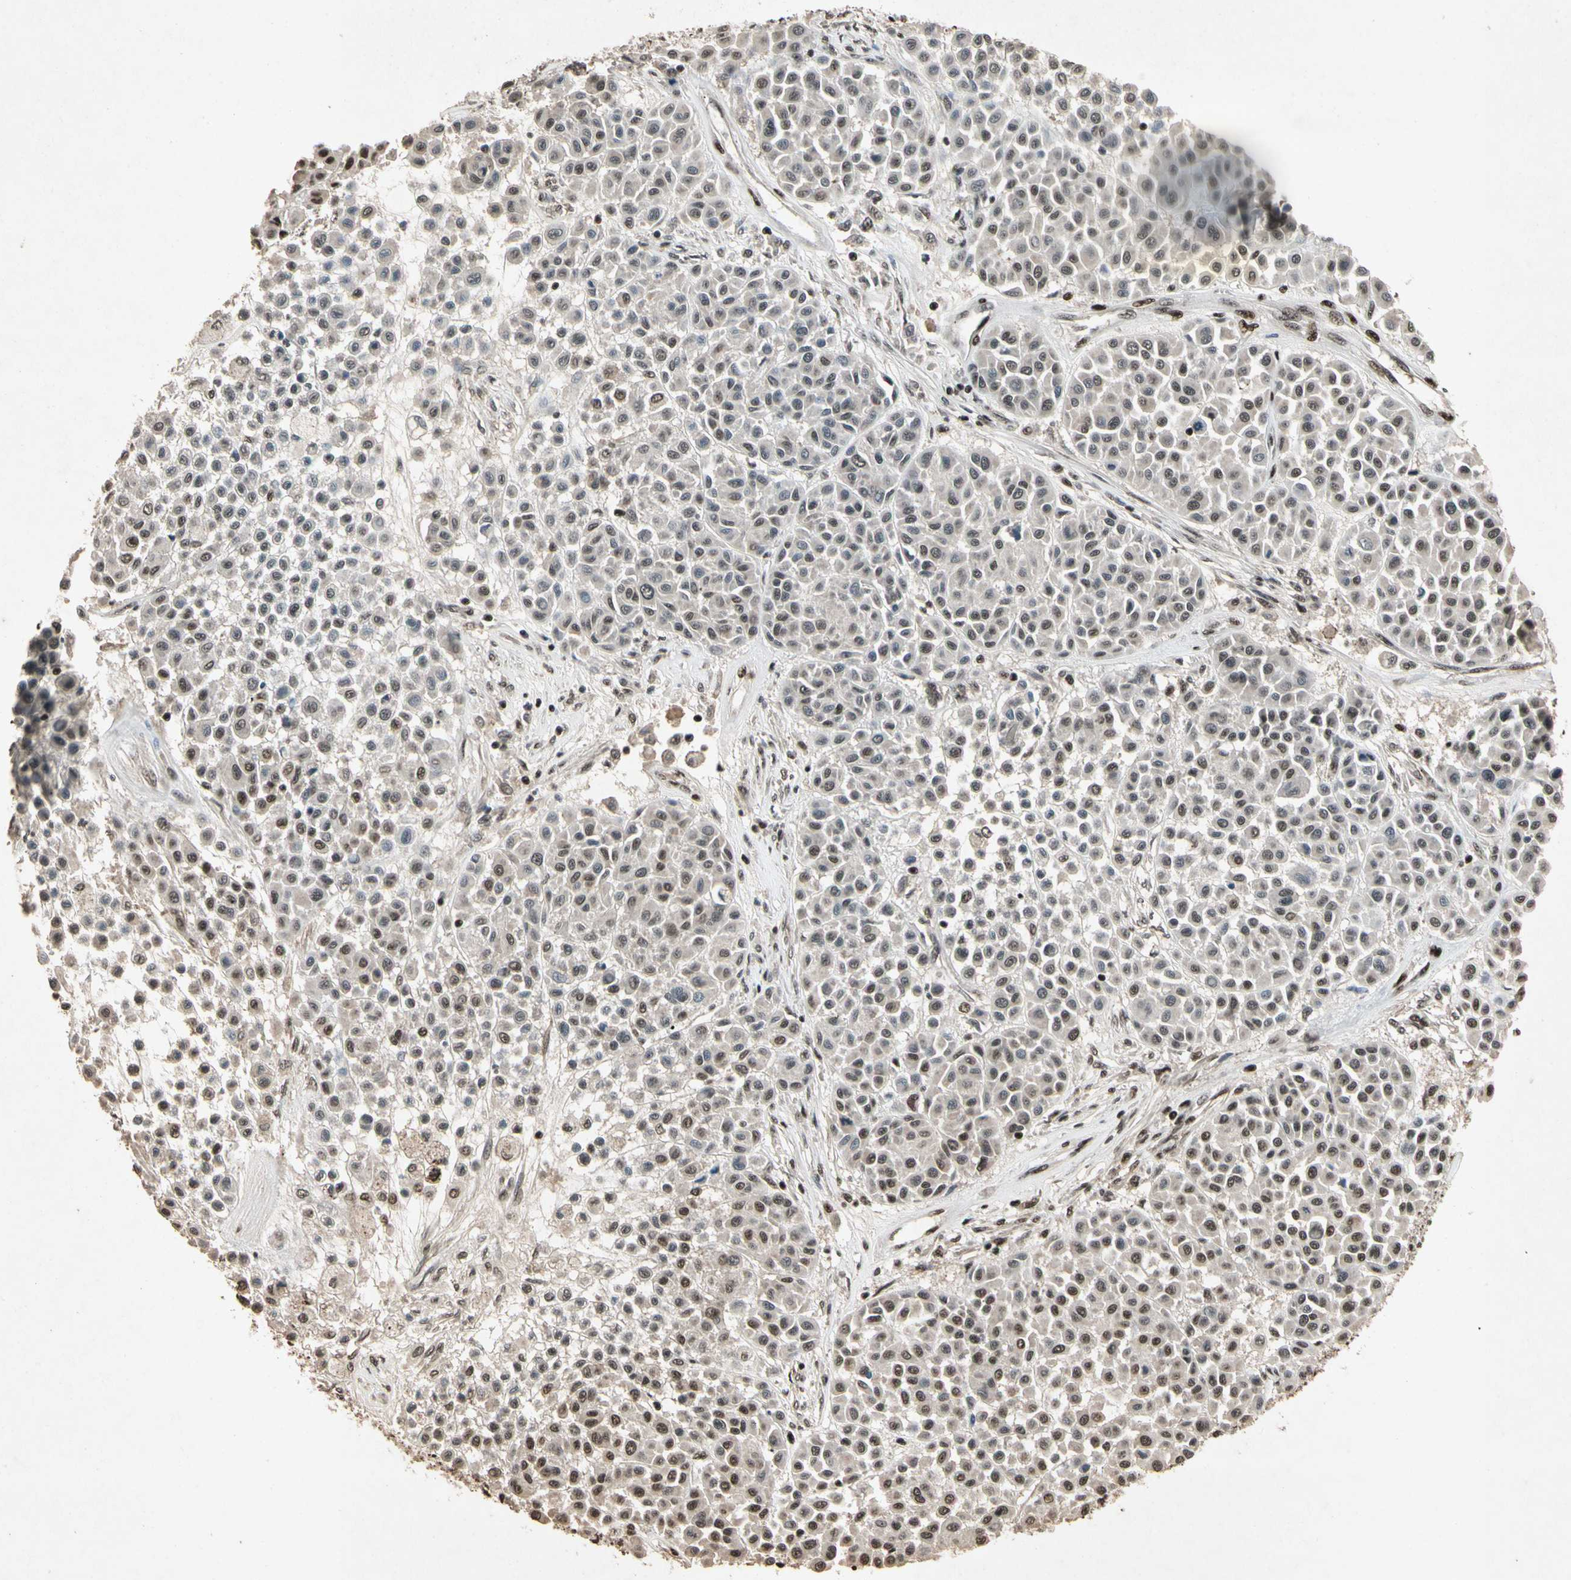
{"staining": {"intensity": "moderate", "quantity": "25%-75%", "location": "nuclear"}, "tissue": "melanoma", "cell_type": "Tumor cells", "image_type": "cancer", "snomed": [{"axis": "morphology", "description": "Malignant melanoma, Metastatic site"}, {"axis": "topography", "description": "Soft tissue"}], "caption": "A micrograph showing moderate nuclear positivity in approximately 25%-75% of tumor cells in melanoma, as visualized by brown immunohistochemical staining.", "gene": "TBX2", "patient": {"sex": "male", "age": 41}}